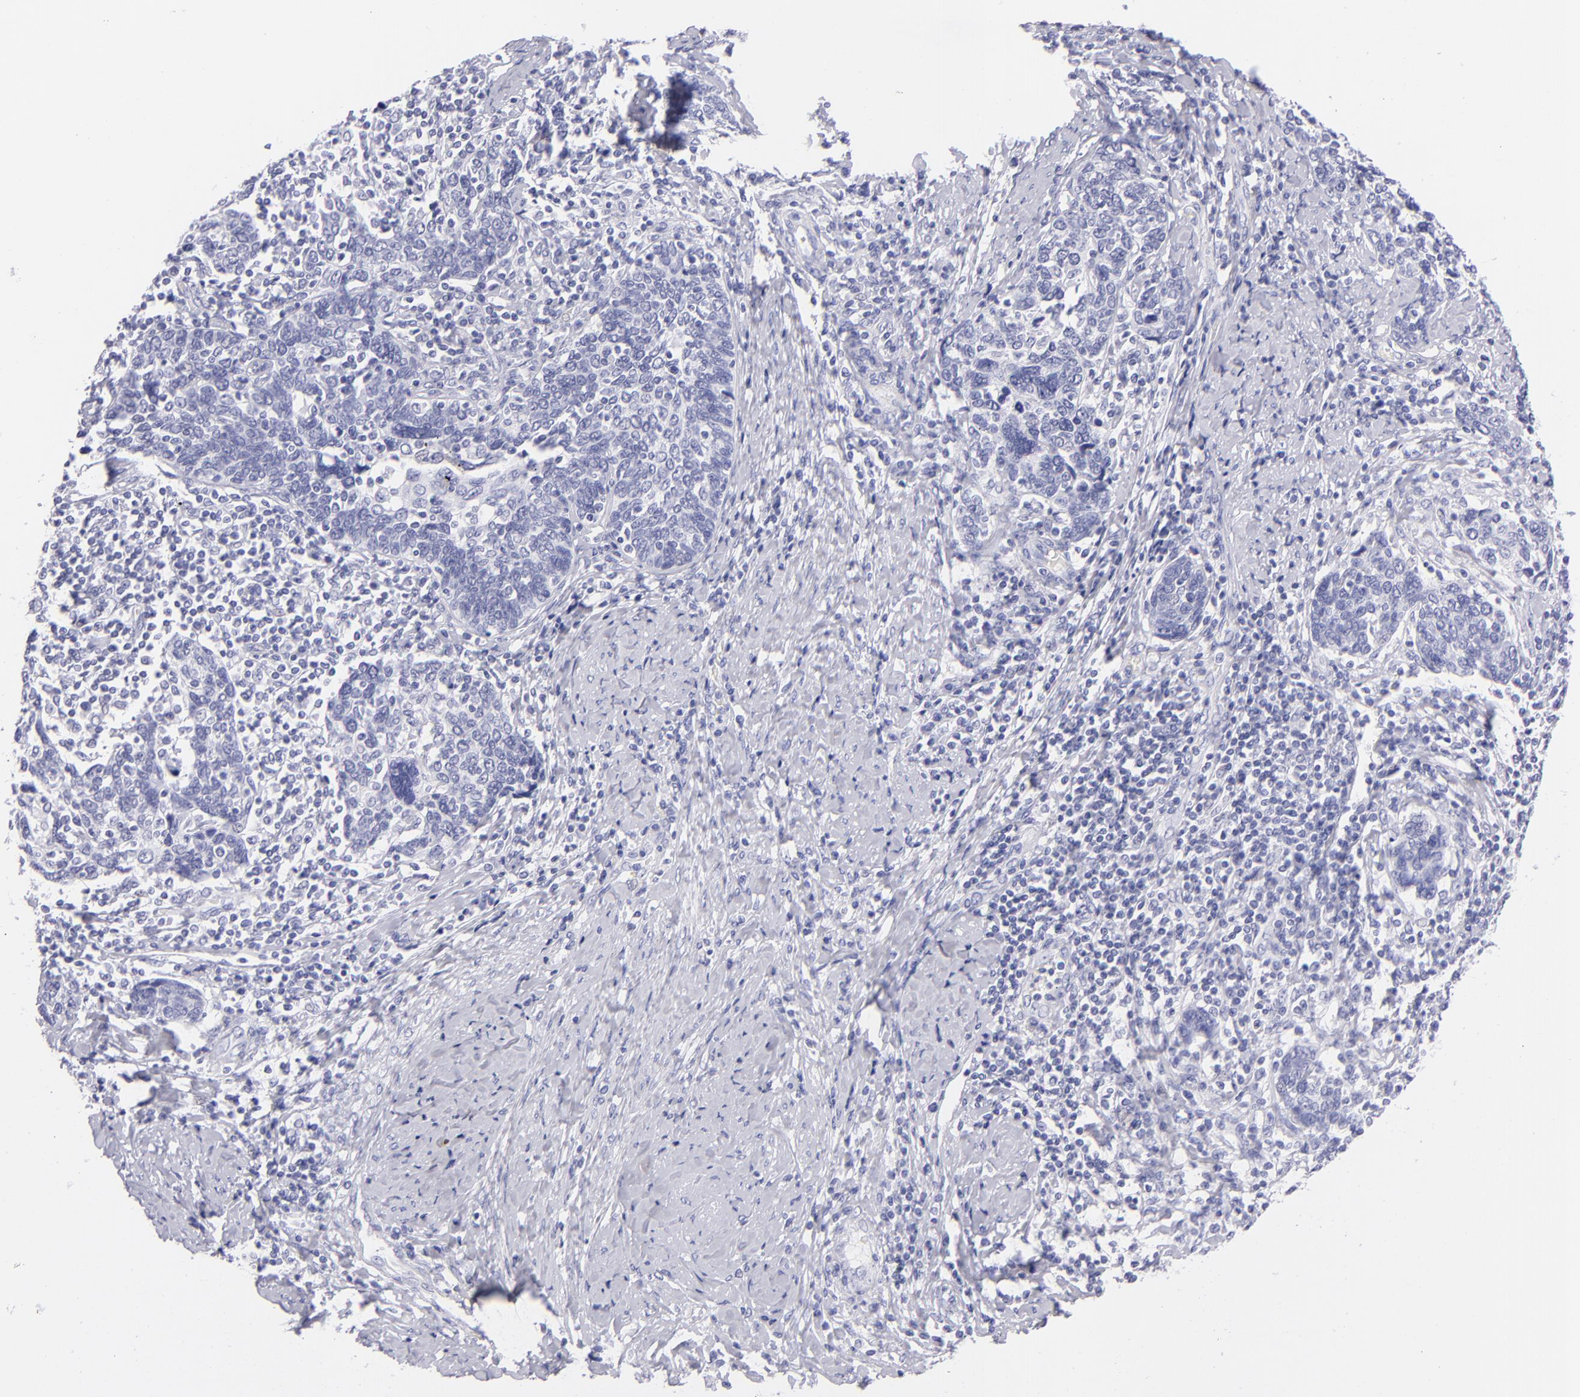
{"staining": {"intensity": "negative", "quantity": "none", "location": "none"}, "tissue": "cervical cancer", "cell_type": "Tumor cells", "image_type": "cancer", "snomed": [{"axis": "morphology", "description": "Squamous cell carcinoma, NOS"}, {"axis": "topography", "description": "Cervix"}], "caption": "Immunohistochemistry image of neoplastic tissue: squamous cell carcinoma (cervical) stained with DAB demonstrates no significant protein staining in tumor cells.", "gene": "PRPH", "patient": {"sex": "female", "age": 41}}